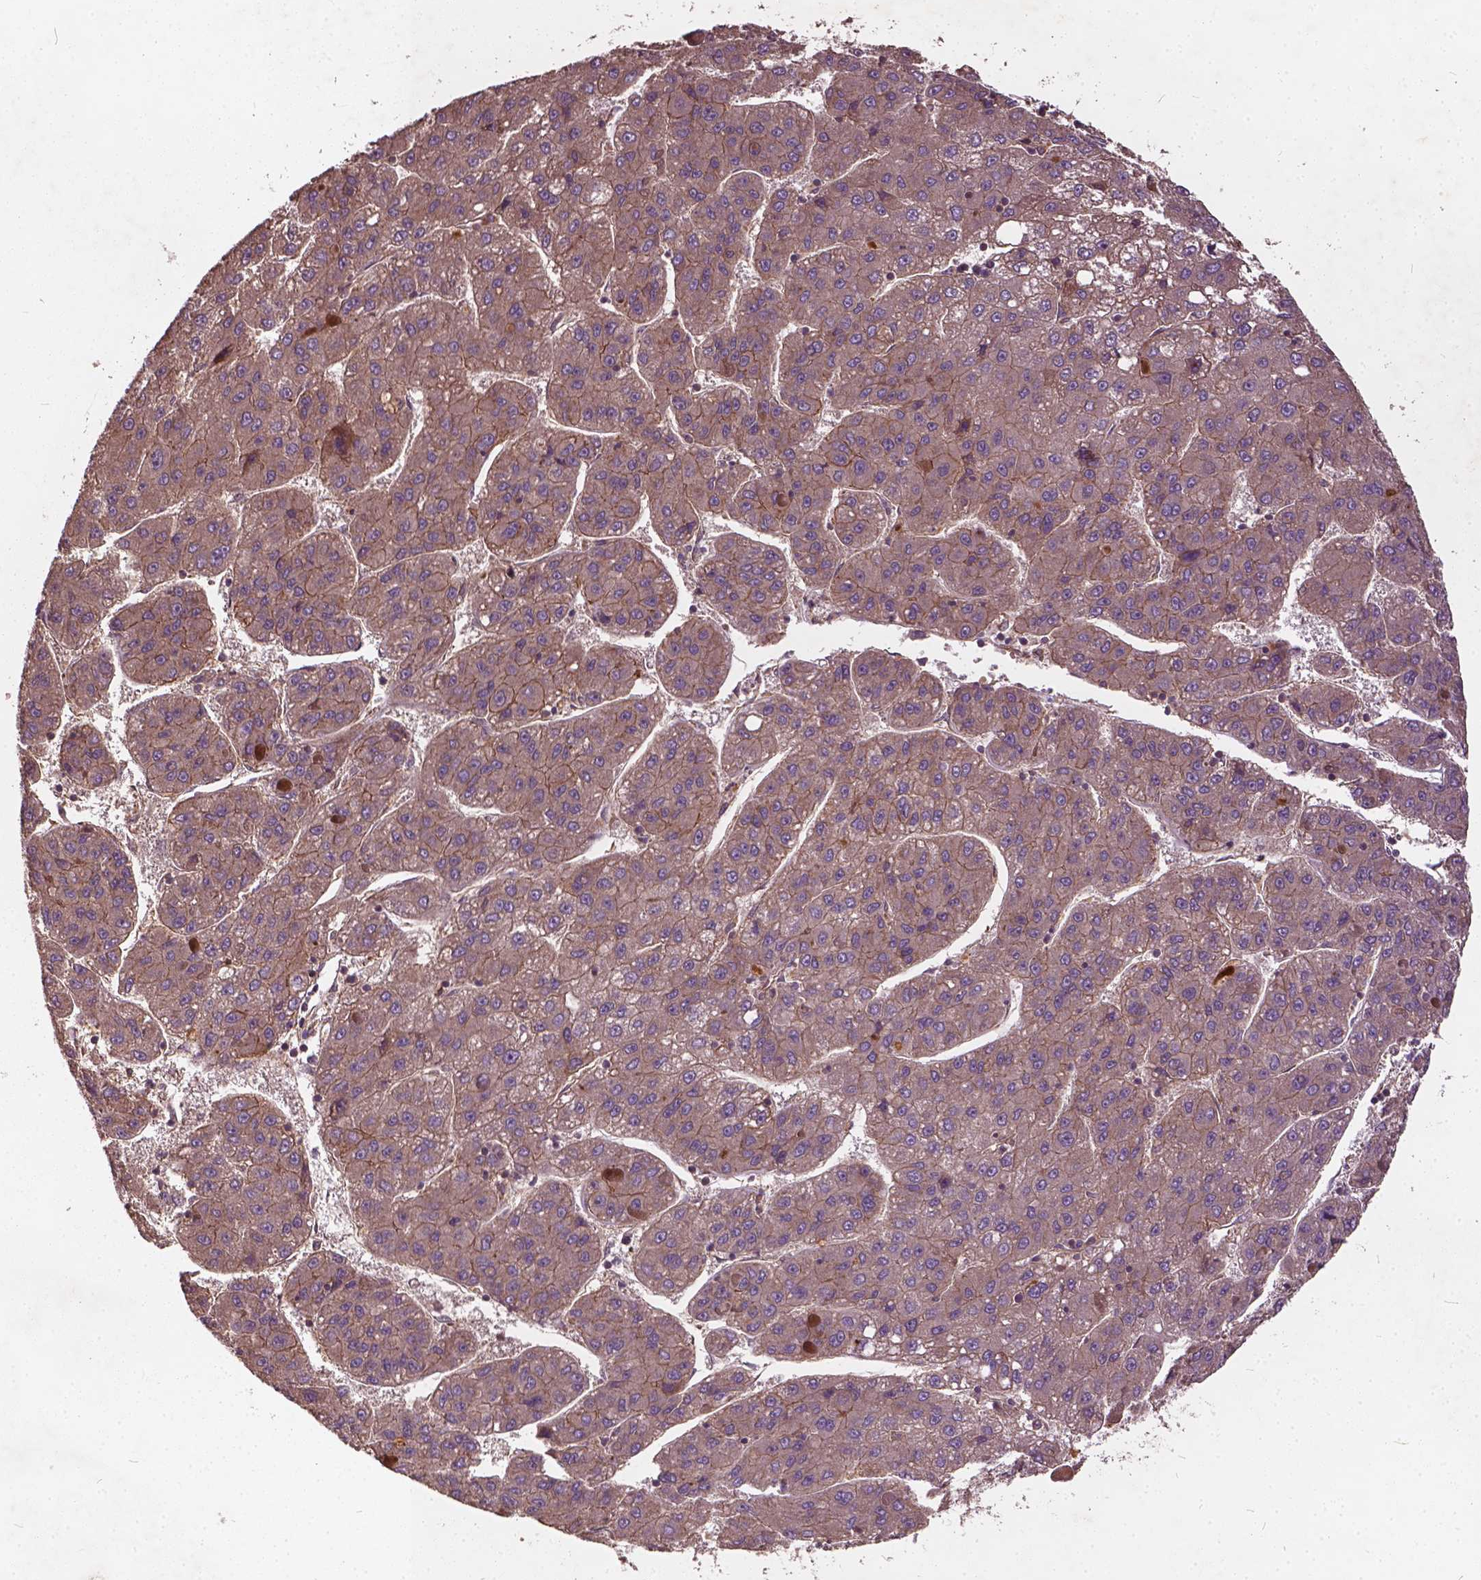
{"staining": {"intensity": "moderate", "quantity": "25%-75%", "location": "cytoplasmic/membranous"}, "tissue": "liver cancer", "cell_type": "Tumor cells", "image_type": "cancer", "snomed": [{"axis": "morphology", "description": "Carcinoma, Hepatocellular, NOS"}, {"axis": "topography", "description": "Liver"}], "caption": "Liver cancer (hepatocellular carcinoma) was stained to show a protein in brown. There is medium levels of moderate cytoplasmic/membranous expression in about 25%-75% of tumor cells.", "gene": "UBXN2A", "patient": {"sex": "female", "age": 82}}